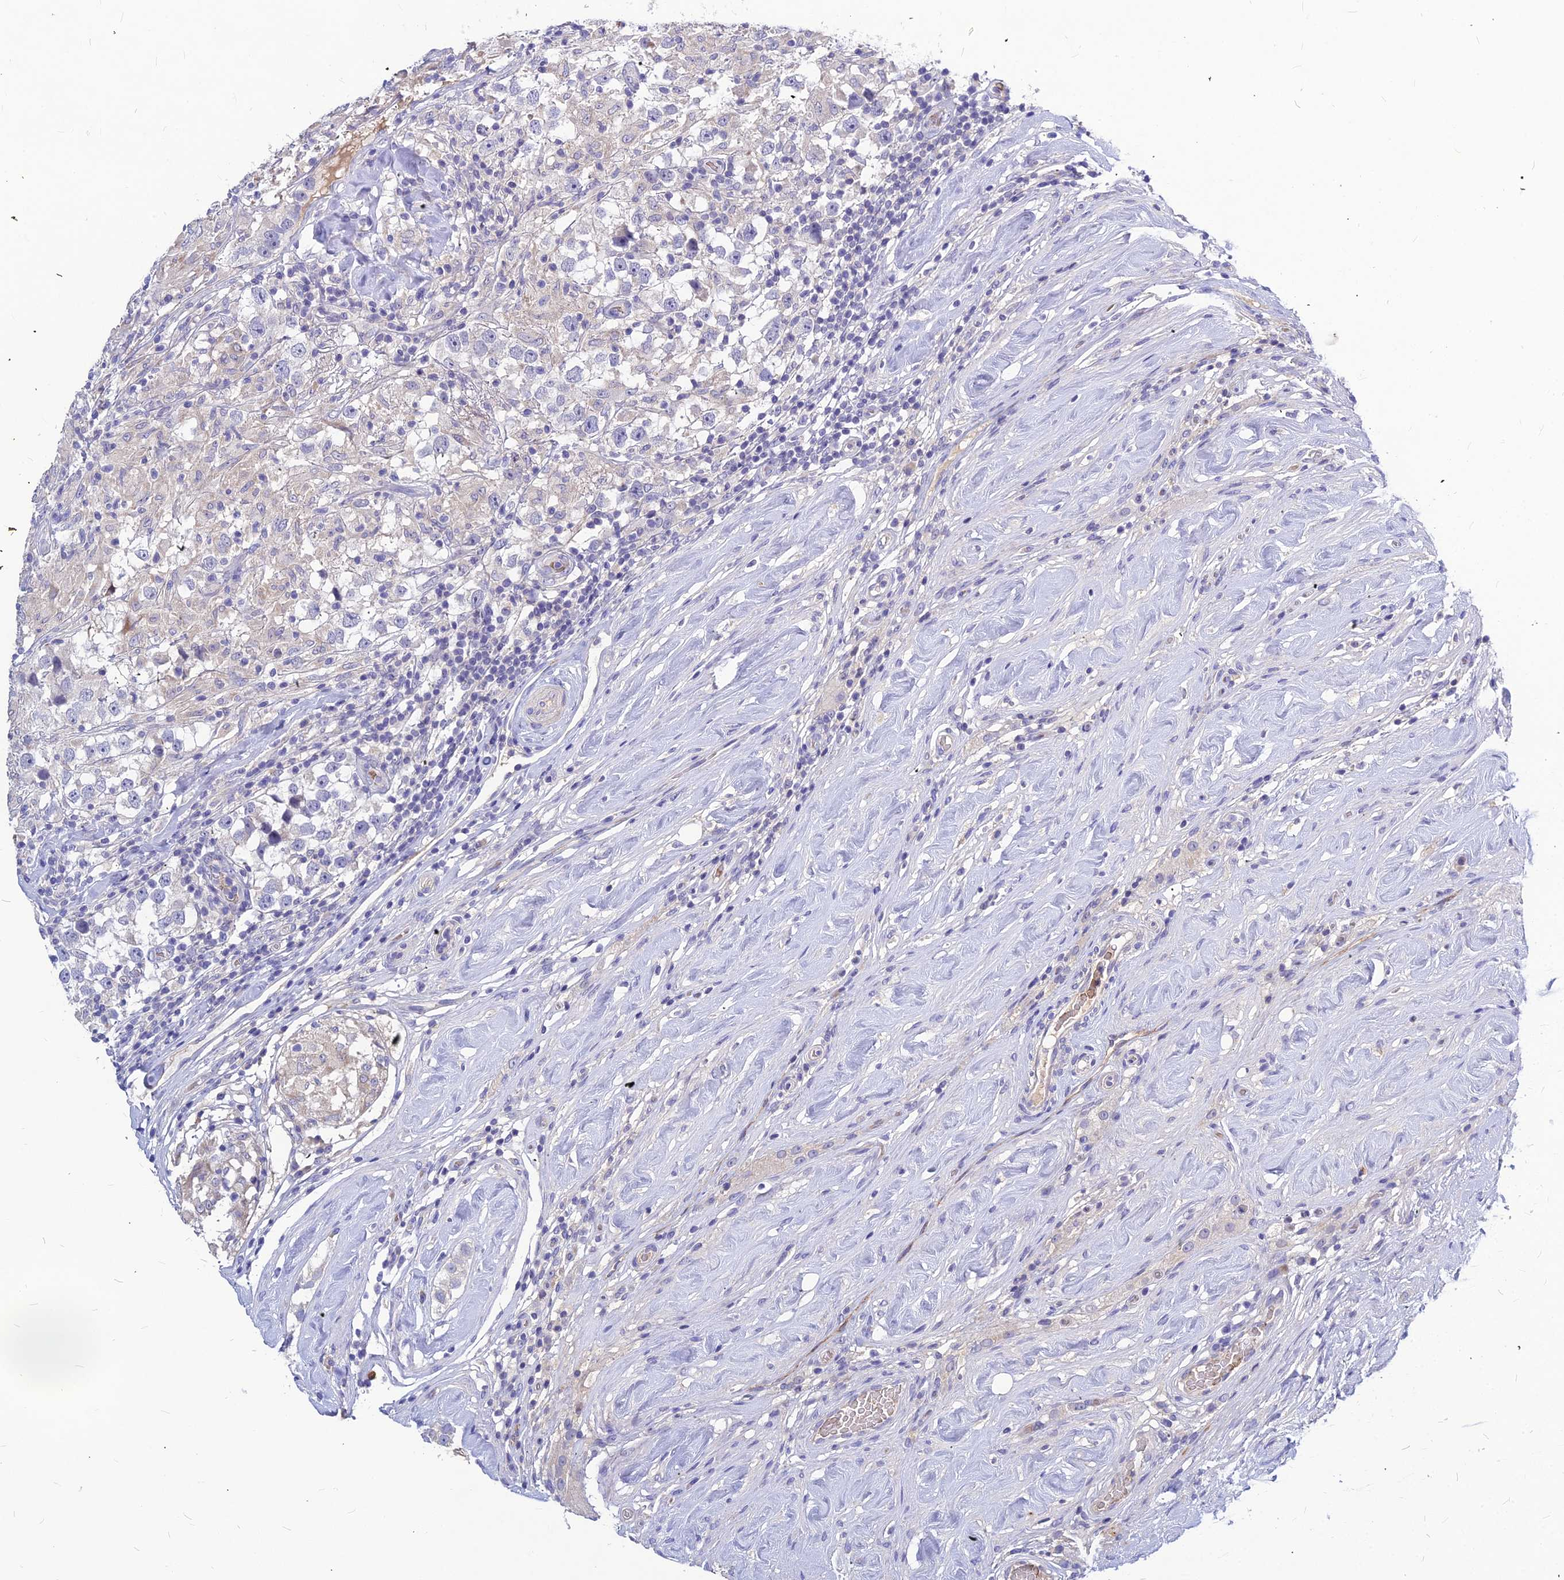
{"staining": {"intensity": "negative", "quantity": "none", "location": "none"}, "tissue": "testis cancer", "cell_type": "Tumor cells", "image_type": "cancer", "snomed": [{"axis": "morphology", "description": "Seminoma, NOS"}, {"axis": "topography", "description": "Testis"}], "caption": "Immunohistochemical staining of human testis seminoma demonstrates no significant staining in tumor cells.", "gene": "DMRTA1", "patient": {"sex": "male", "age": 46}}